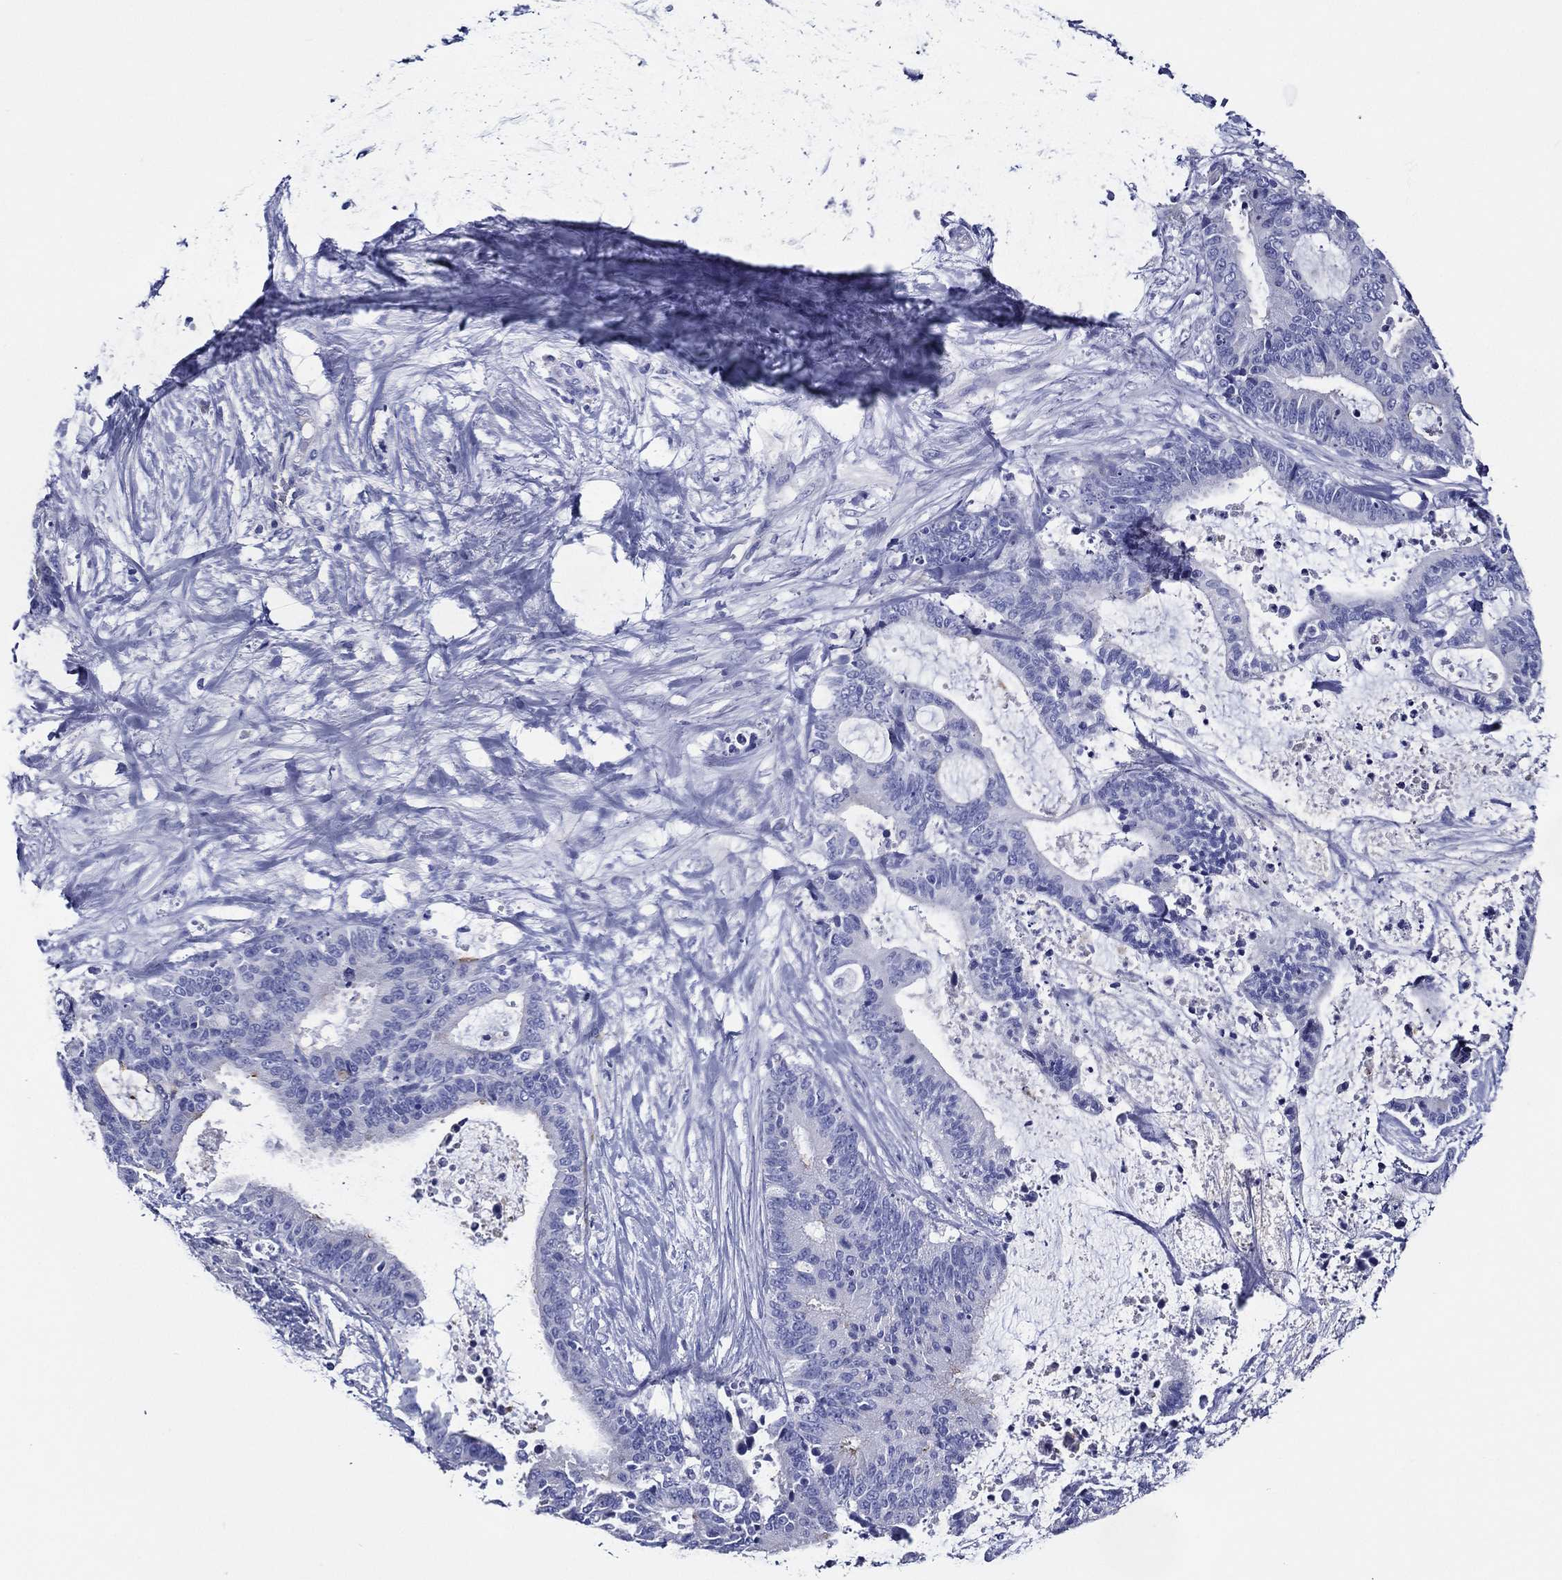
{"staining": {"intensity": "negative", "quantity": "none", "location": "none"}, "tissue": "liver cancer", "cell_type": "Tumor cells", "image_type": "cancer", "snomed": [{"axis": "morphology", "description": "Cholangiocarcinoma"}, {"axis": "topography", "description": "Liver"}], "caption": "Immunohistochemical staining of human cholangiocarcinoma (liver) exhibits no significant positivity in tumor cells.", "gene": "ACE2", "patient": {"sex": "female", "age": 73}}